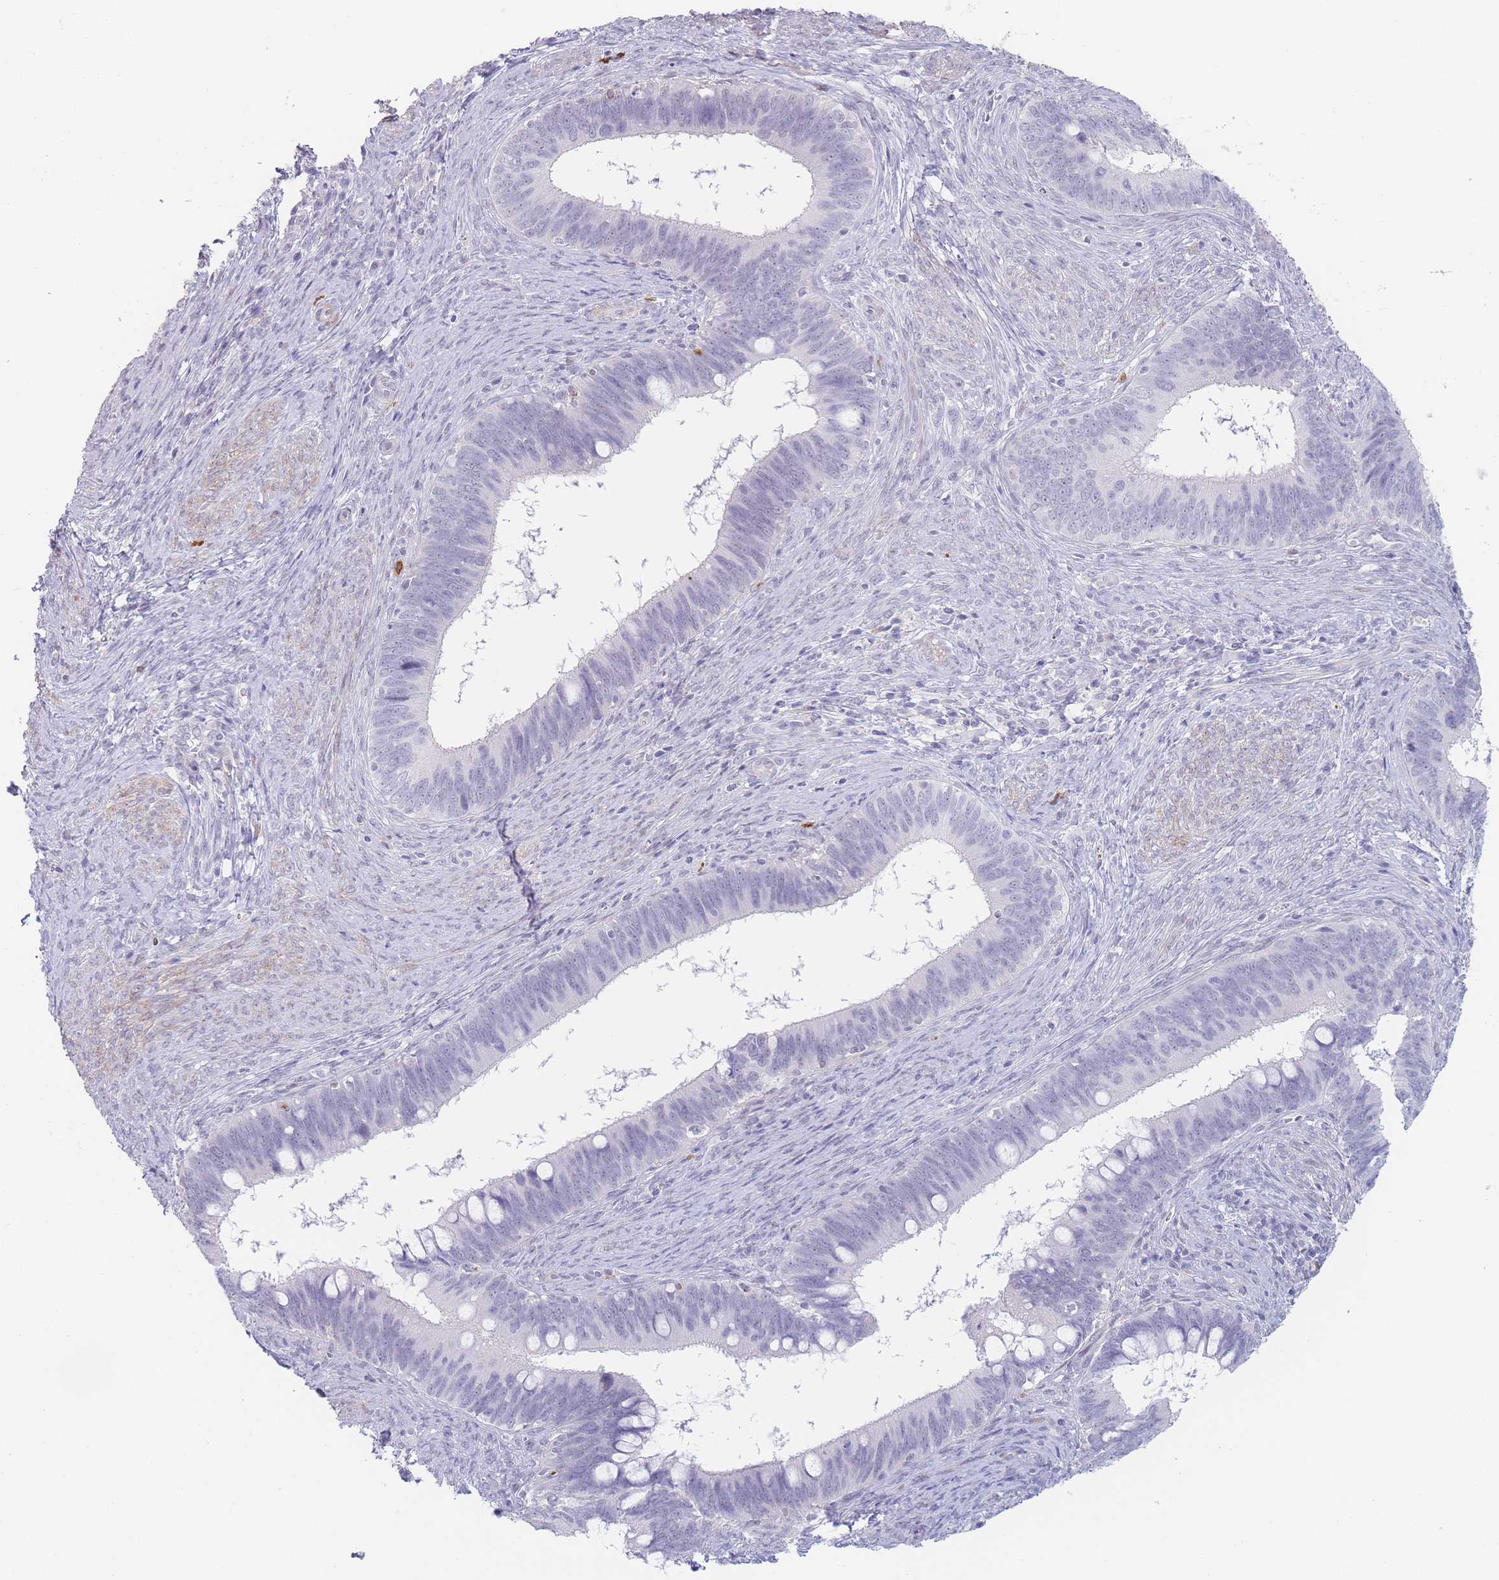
{"staining": {"intensity": "negative", "quantity": "none", "location": "none"}, "tissue": "cervical cancer", "cell_type": "Tumor cells", "image_type": "cancer", "snomed": [{"axis": "morphology", "description": "Adenocarcinoma, NOS"}, {"axis": "topography", "description": "Cervix"}], "caption": "Immunohistochemistry (IHC) image of cervical cancer (adenocarcinoma) stained for a protein (brown), which shows no expression in tumor cells.", "gene": "ASAP3", "patient": {"sex": "female", "age": 42}}